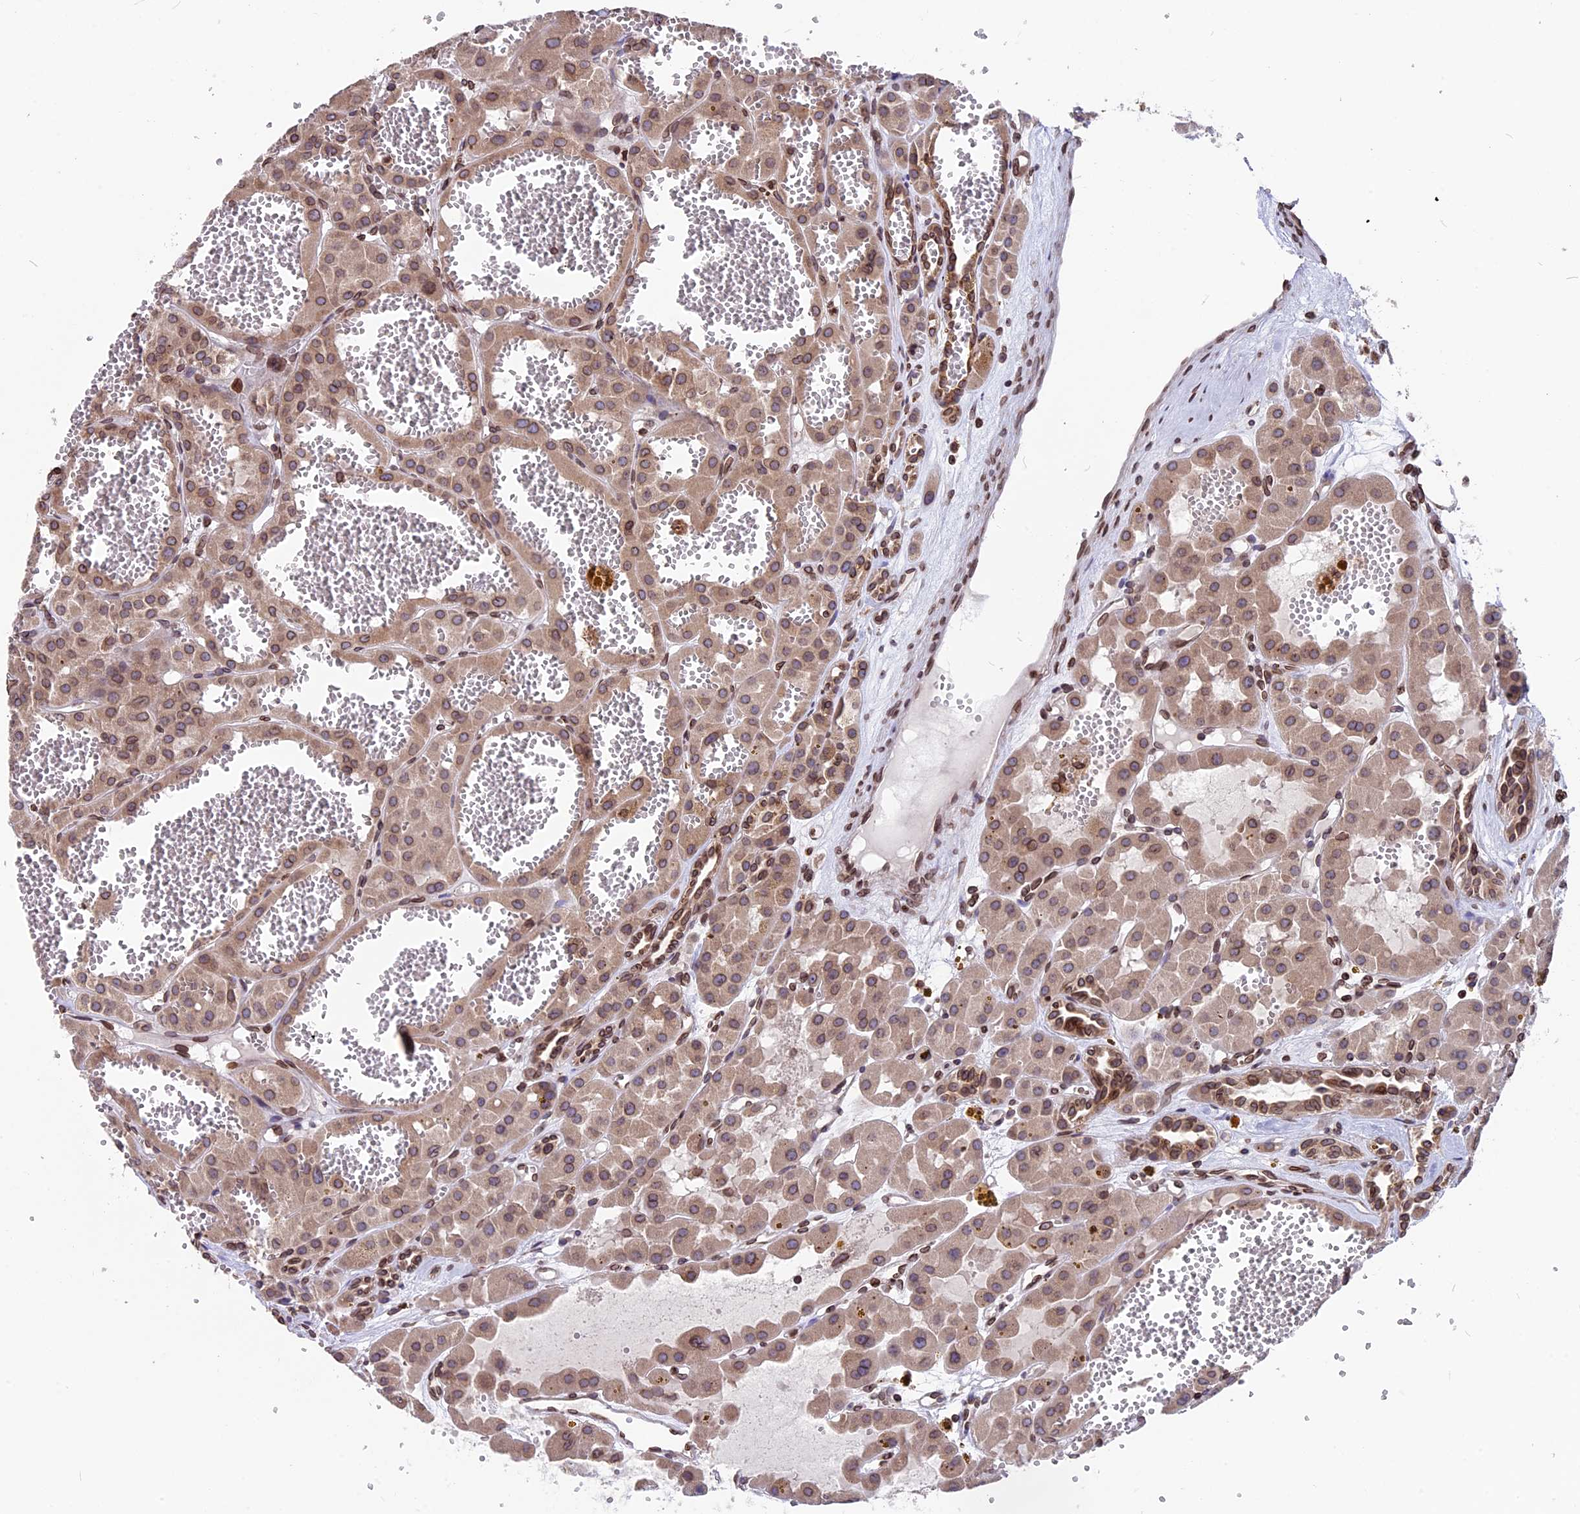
{"staining": {"intensity": "weak", "quantity": ">75%", "location": "cytoplasmic/membranous,nuclear"}, "tissue": "renal cancer", "cell_type": "Tumor cells", "image_type": "cancer", "snomed": [{"axis": "morphology", "description": "Carcinoma, NOS"}, {"axis": "topography", "description": "Kidney"}], "caption": "About >75% of tumor cells in renal cancer exhibit weak cytoplasmic/membranous and nuclear protein staining as visualized by brown immunohistochemical staining.", "gene": "PTCHD4", "patient": {"sex": "female", "age": 75}}